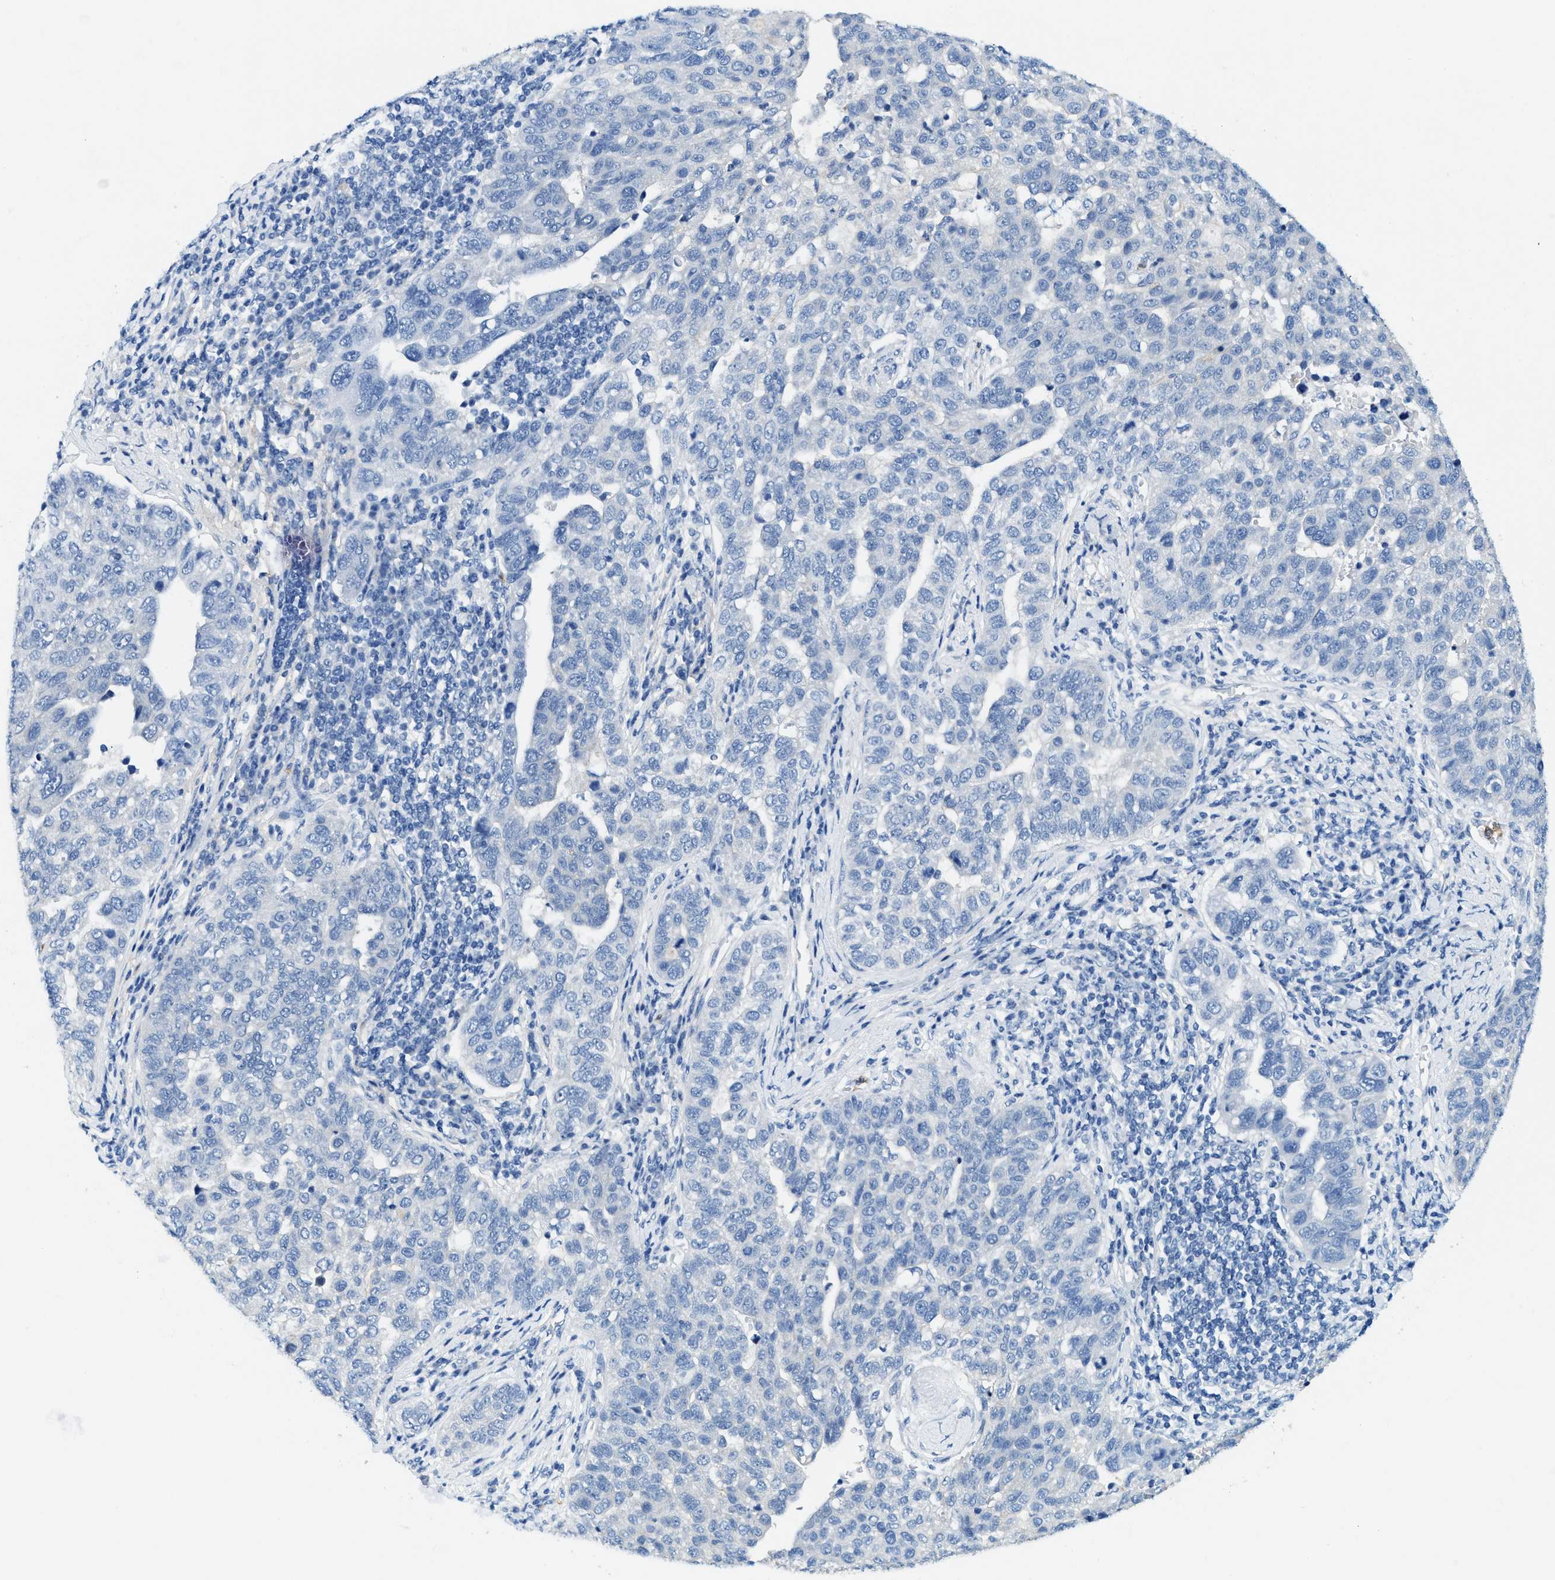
{"staining": {"intensity": "moderate", "quantity": "<25%", "location": "cytoplasmic/membranous"}, "tissue": "pancreatic cancer", "cell_type": "Tumor cells", "image_type": "cancer", "snomed": [{"axis": "morphology", "description": "Adenocarcinoma, NOS"}, {"axis": "topography", "description": "Pancreas"}], "caption": "Tumor cells display low levels of moderate cytoplasmic/membranous expression in about <25% of cells in pancreatic cancer (adenocarcinoma).", "gene": "ZDHHC13", "patient": {"sex": "female", "age": 61}}